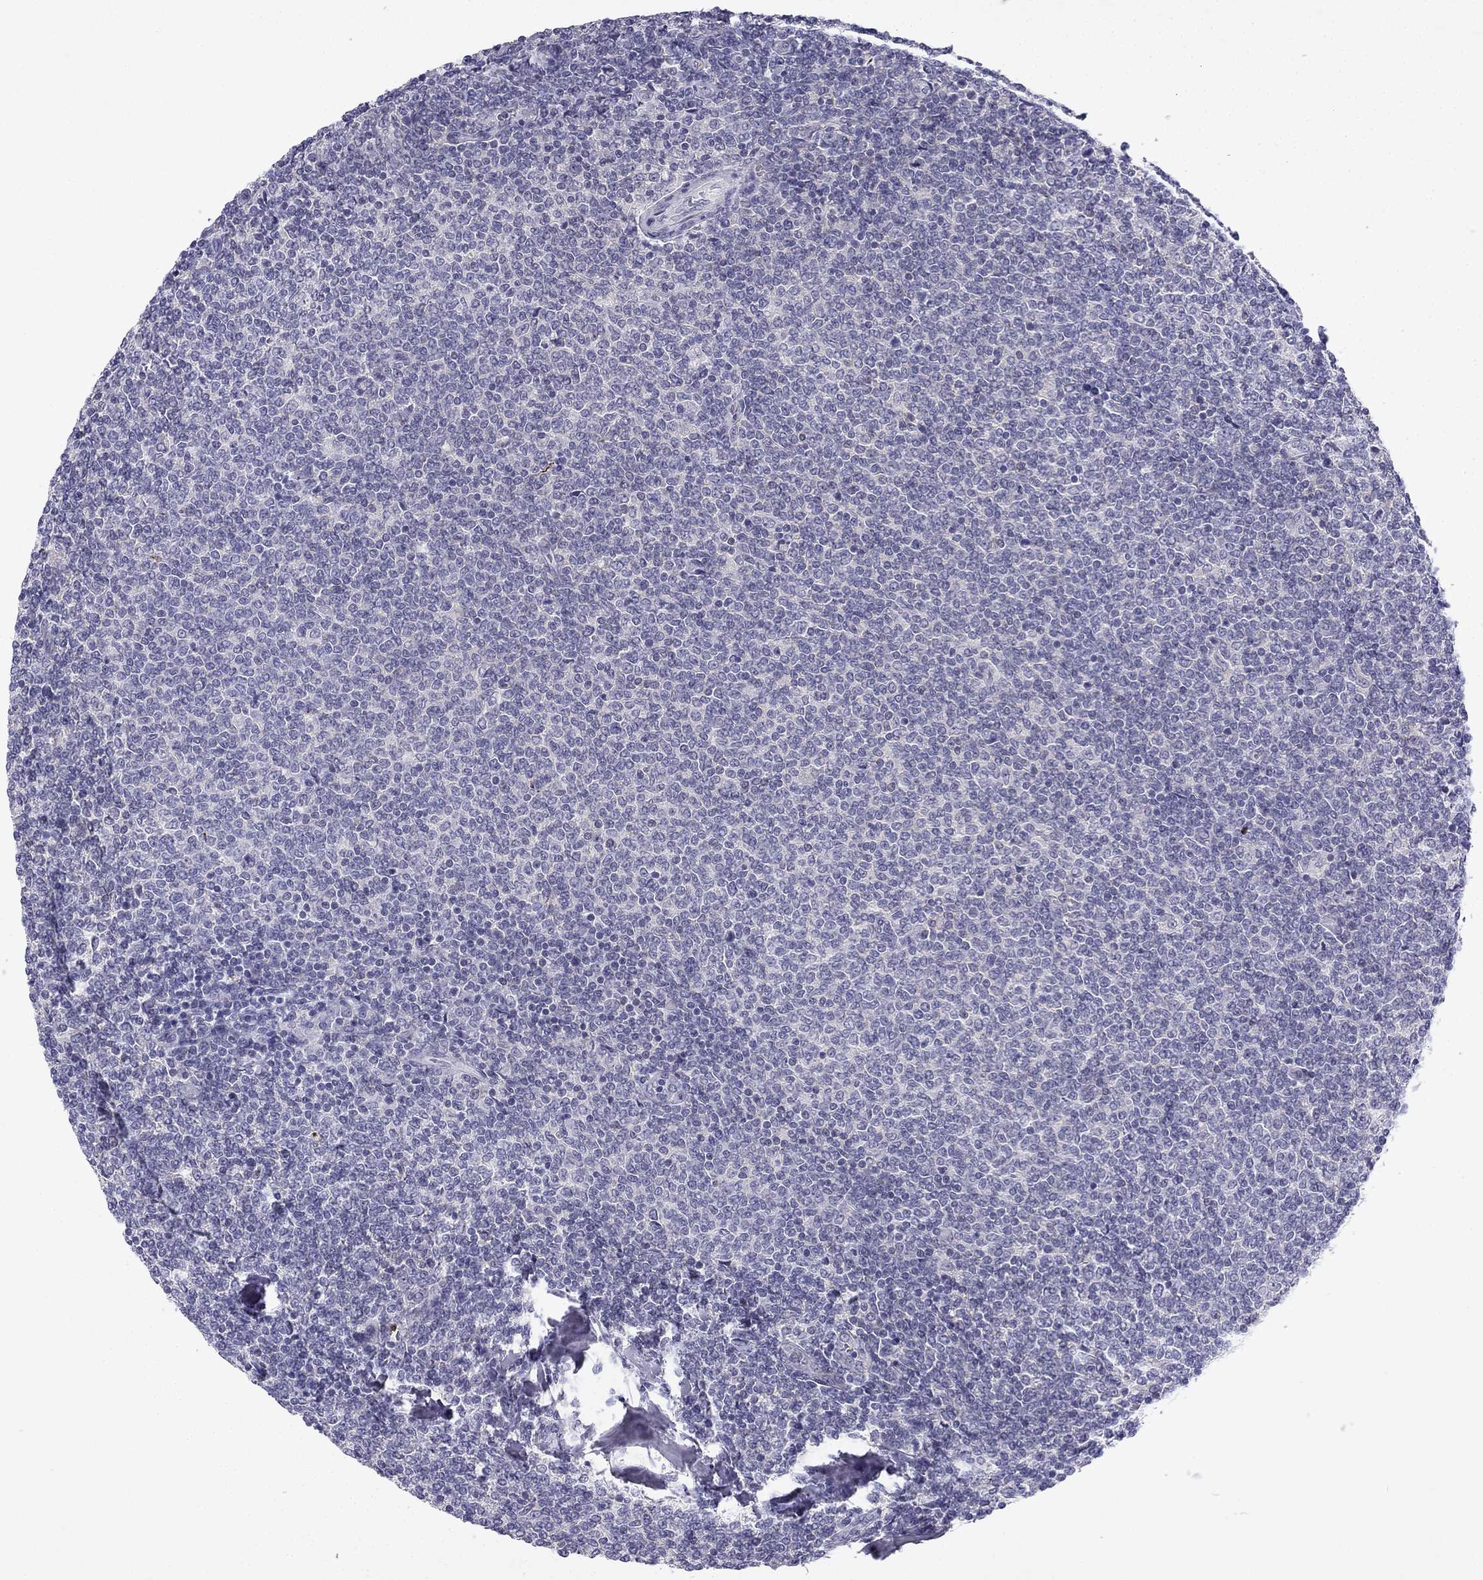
{"staining": {"intensity": "negative", "quantity": "none", "location": "none"}, "tissue": "lymphoma", "cell_type": "Tumor cells", "image_type": "cancer", "snomed": [{"axis": "morphology", "description": "Malignant lymphoma, non-Hodgkin's type, Low grade"}, {"axis": "topography", "description": "Lymph node"}], "caption": "This is an IHC histopathology image of malignant lymphoma, non-Hodgkin's type (low-grade). There is no expression in tumor cells.", "gene": "SLC6A4", "patient": {"sex": "male", "age": 52}}